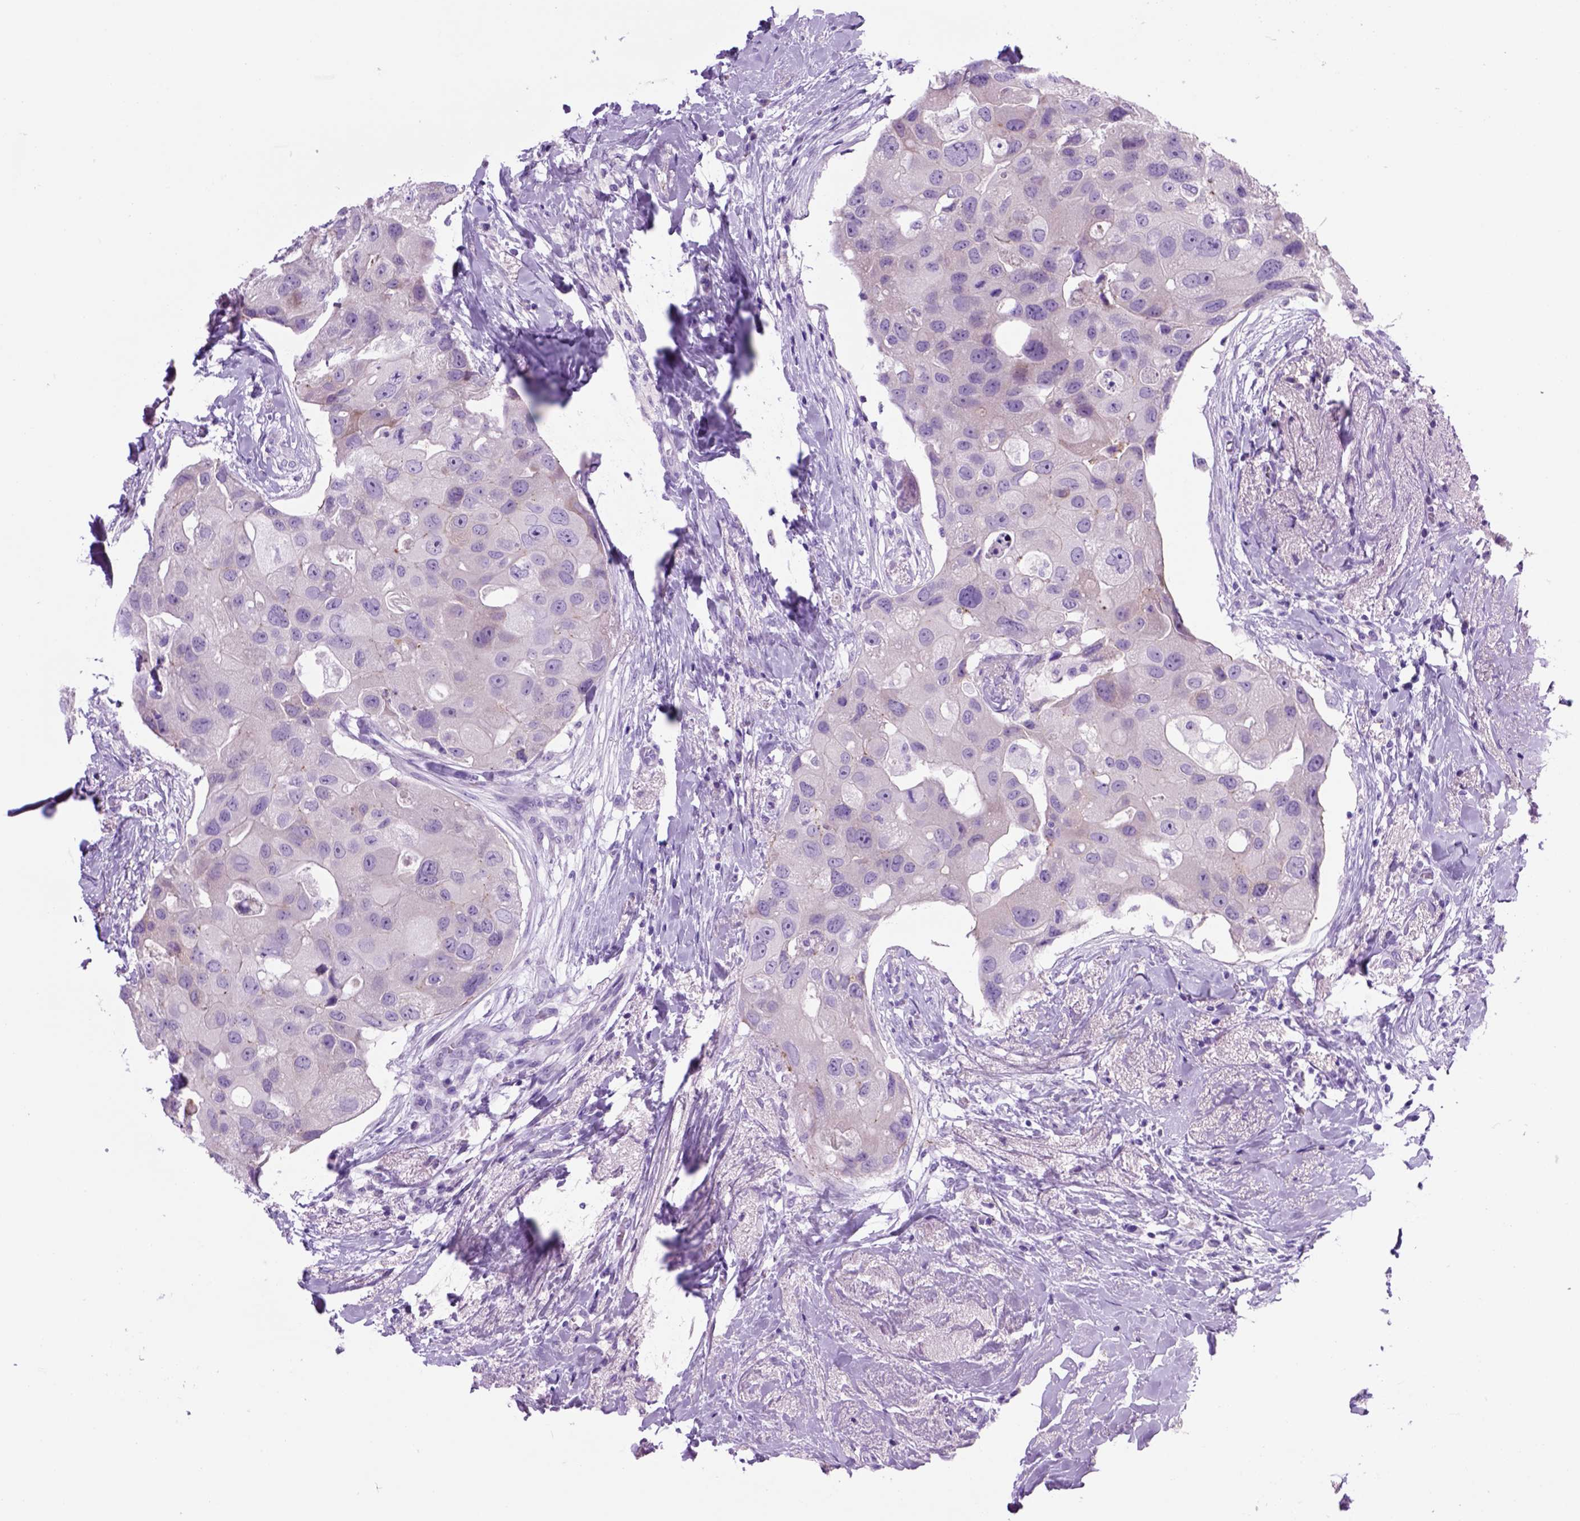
{"staining": {"intensity": "negative", "quantity": "none", "location": "none"}, "tissue": "breast cancer", "cell_type": "Tumor cells", "image_type": "cancer", "snomed": [{"axis": "morphology", "description": "Duct carcinoma"}, {"axis": "topography", "description": "Breast"}], "caption": "Breast intraductal carcinoma stained for a protein using IHC displays no expression tumor cells.", "gene": "HHIPL2", "patient": {"sex": "female", "age": 43}}